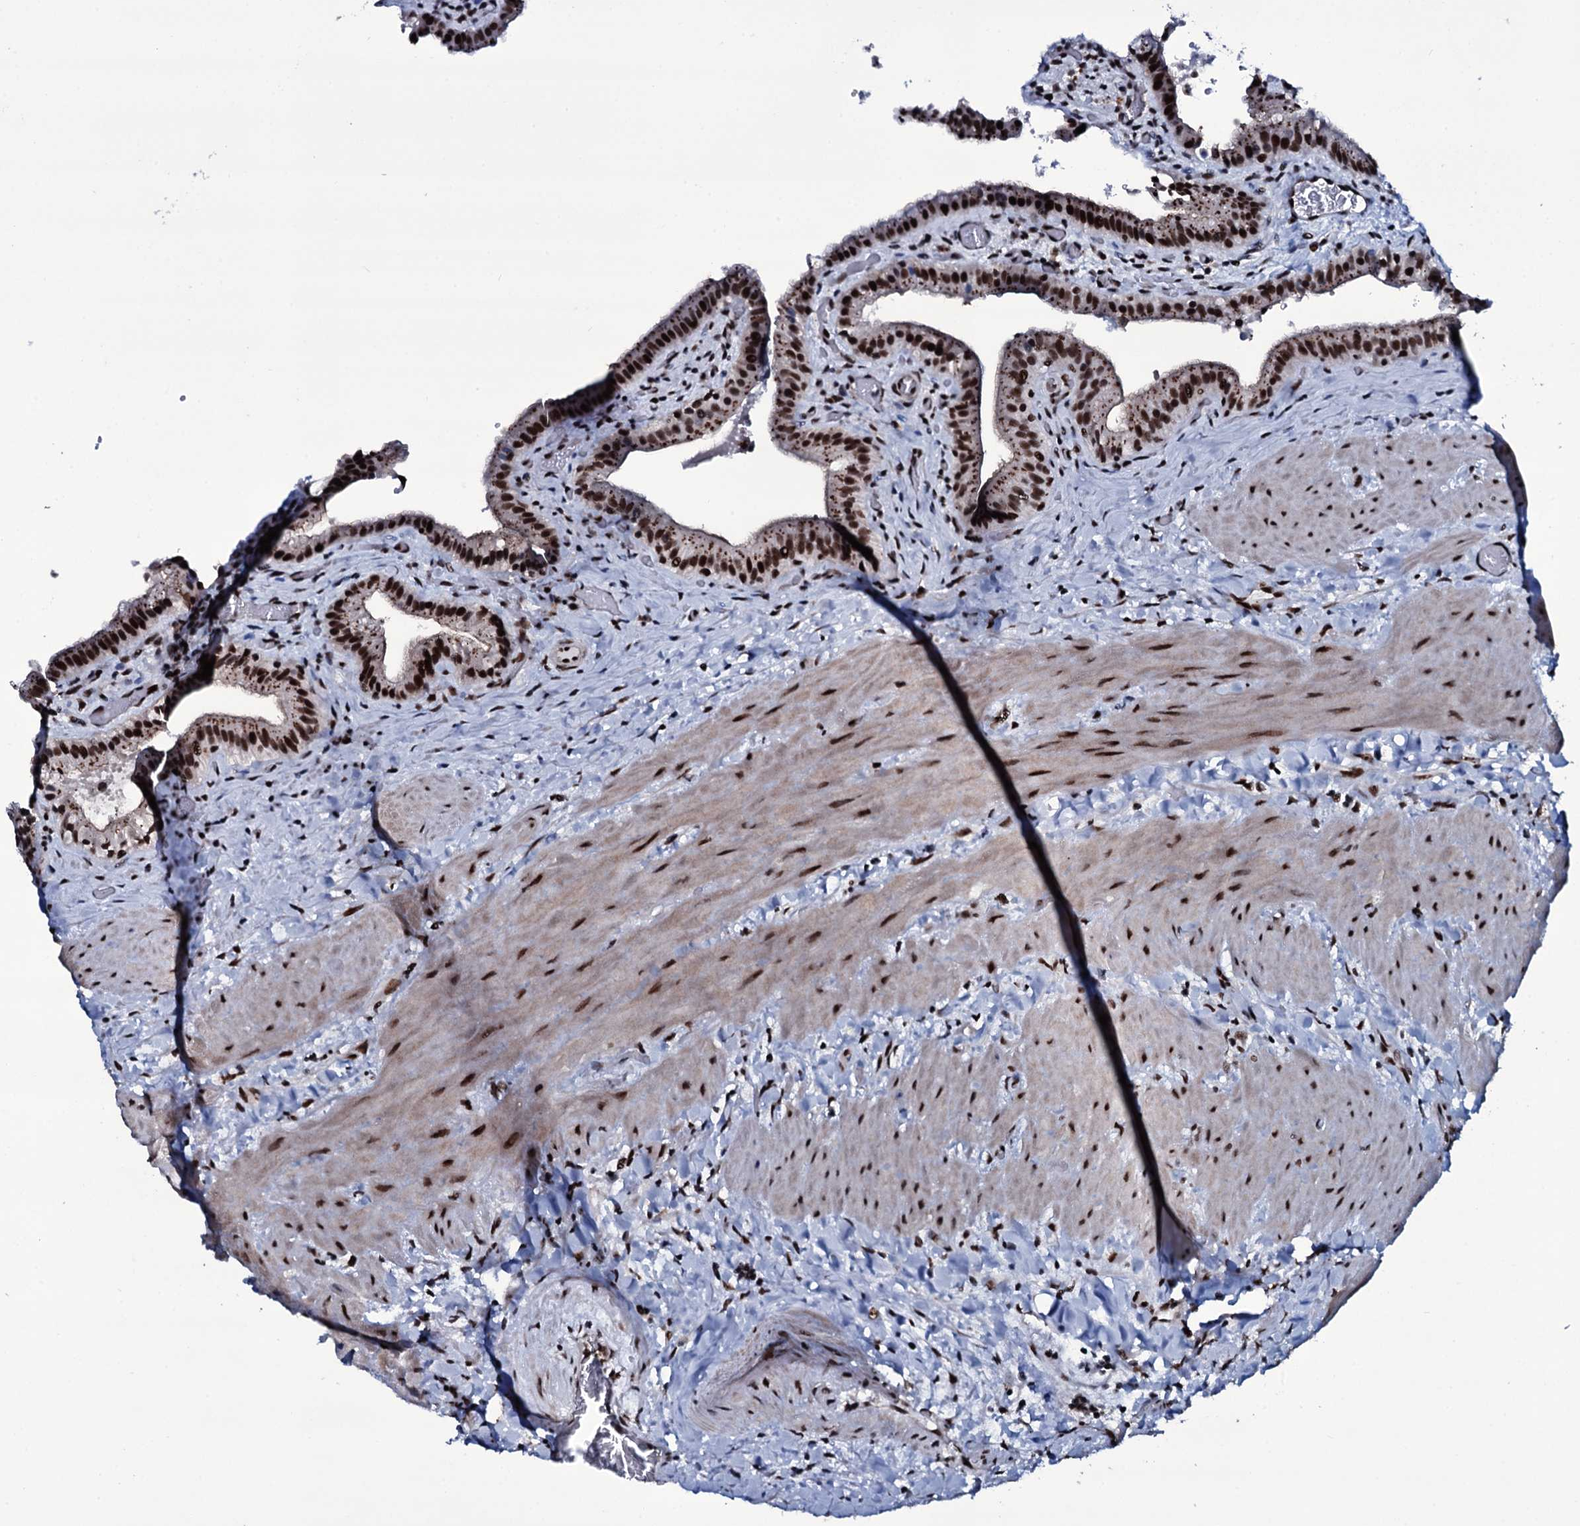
{"staining": {"intensity": "strong", "quantity": ">75%", "location": "nuclear"}, "tissue": "gallbladder", "cell_type": "Glandular cells", "image_type": "normal", "snomed": [{"axis": "morphology", "description": "Normal tissue, NOS"}, {"axis": "topography", "description": "Gallbladder"}], "caption": "DAB immunohistochemical staining of benign human gallbladder displays strong nuclear protein staining in approximately >75% of glandular cells. (DAB = brown stain, brightfield microscopy at high magnification).", "gene": "ZMIZ2", "patient": {"sex": "male", "age": 24}}